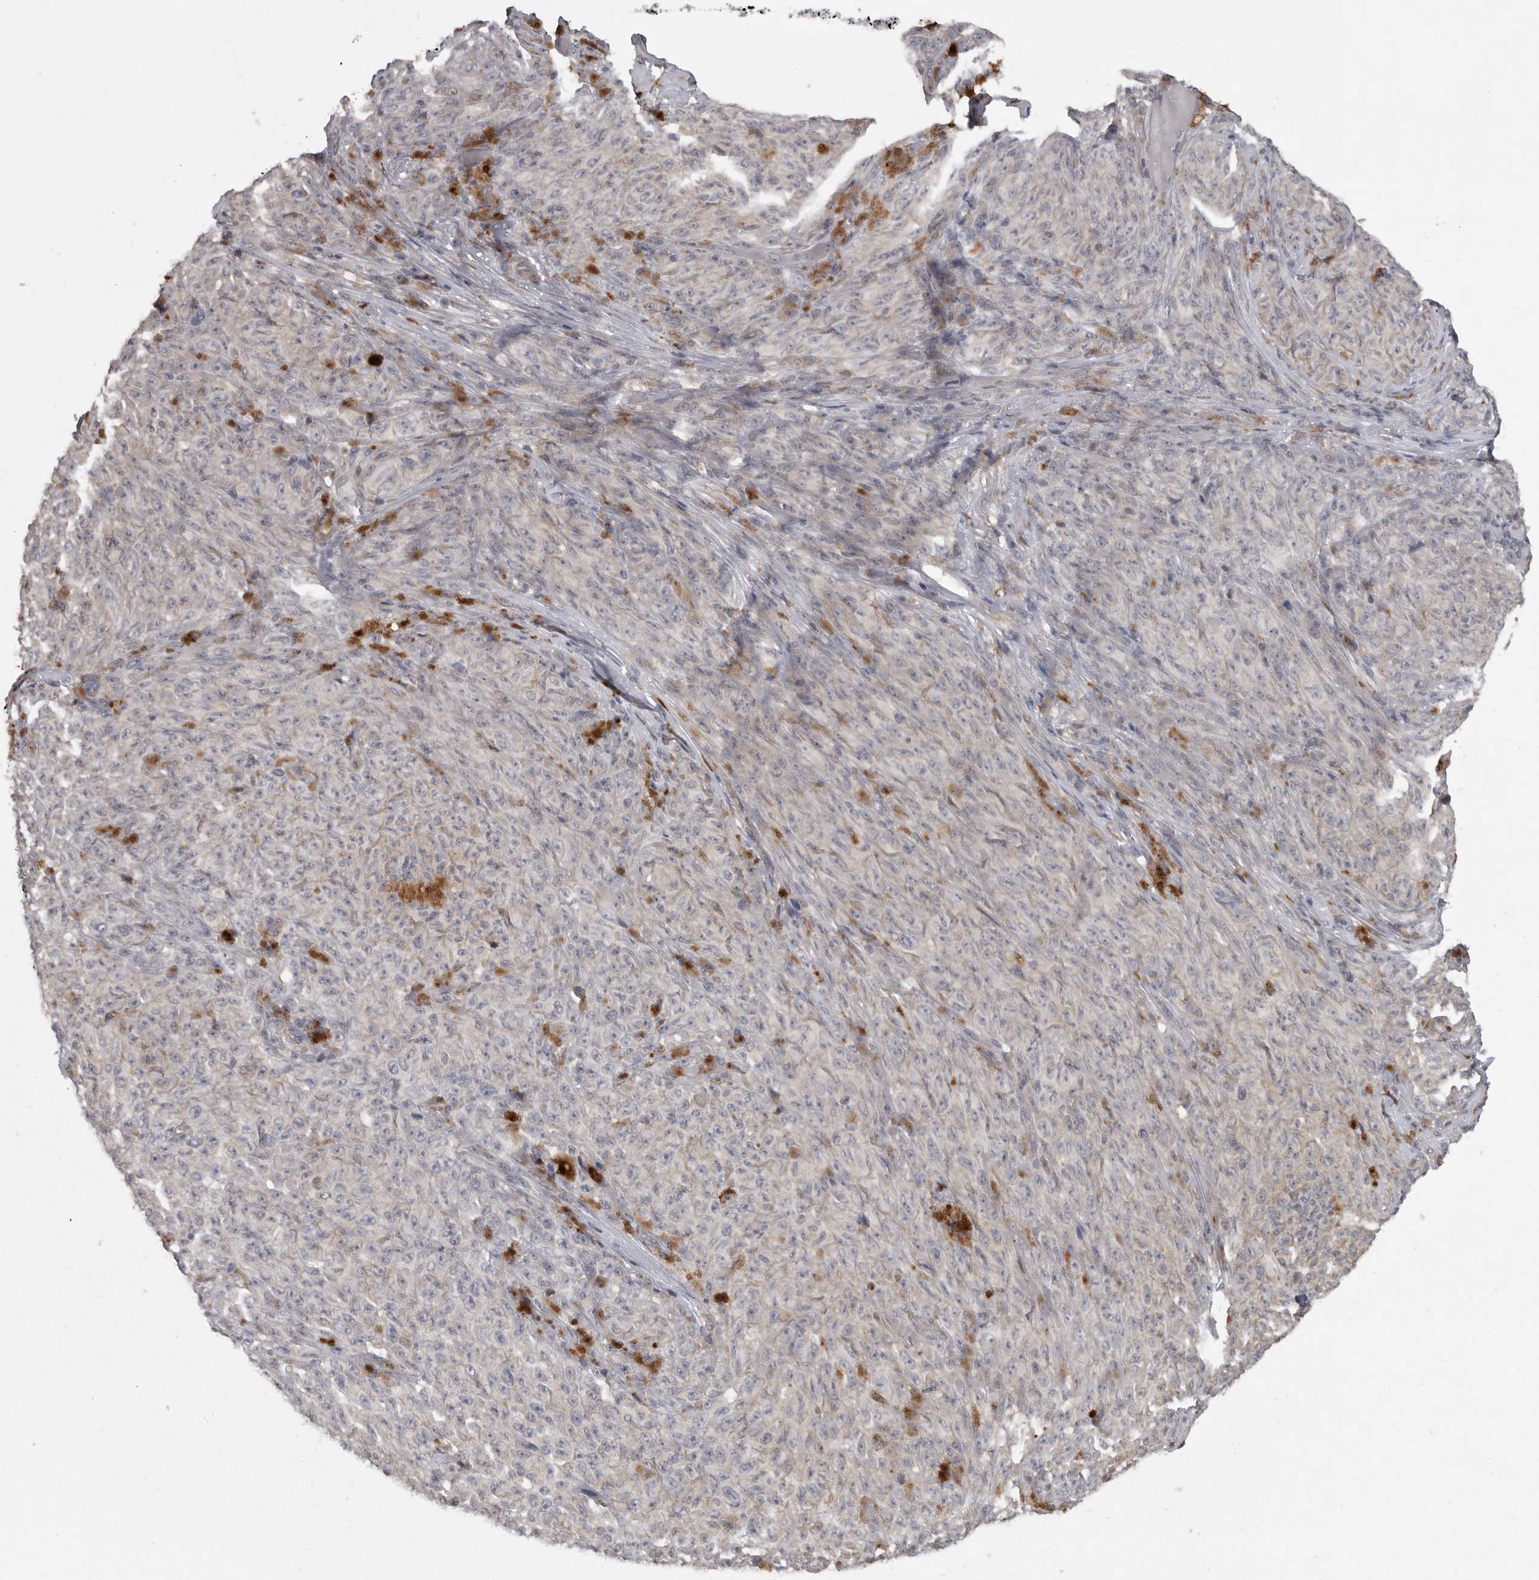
{"staining": {"intensity": "negative", "quantity": "none", "location": "none"}, "tissue": "melanoma", "cell_type": "Tumor cells", "image_type": "cancer", "snomed": [{"axis": "morphology", "description": "Malignant melanoma, NOS"}, {"axis": "topography", "description": "Skin"}], "caption": "Immunohistochemistry image of neoplastic tissue: malignant melanoma stained with DAB exhibits no significant protein staining in tumor cells. (DAB (3,3'-diaminobenzidine) immunohistochemistry, high magnification).", "gene": "PPP1R9A", "patient": {"sex": "female", "age": 82}}